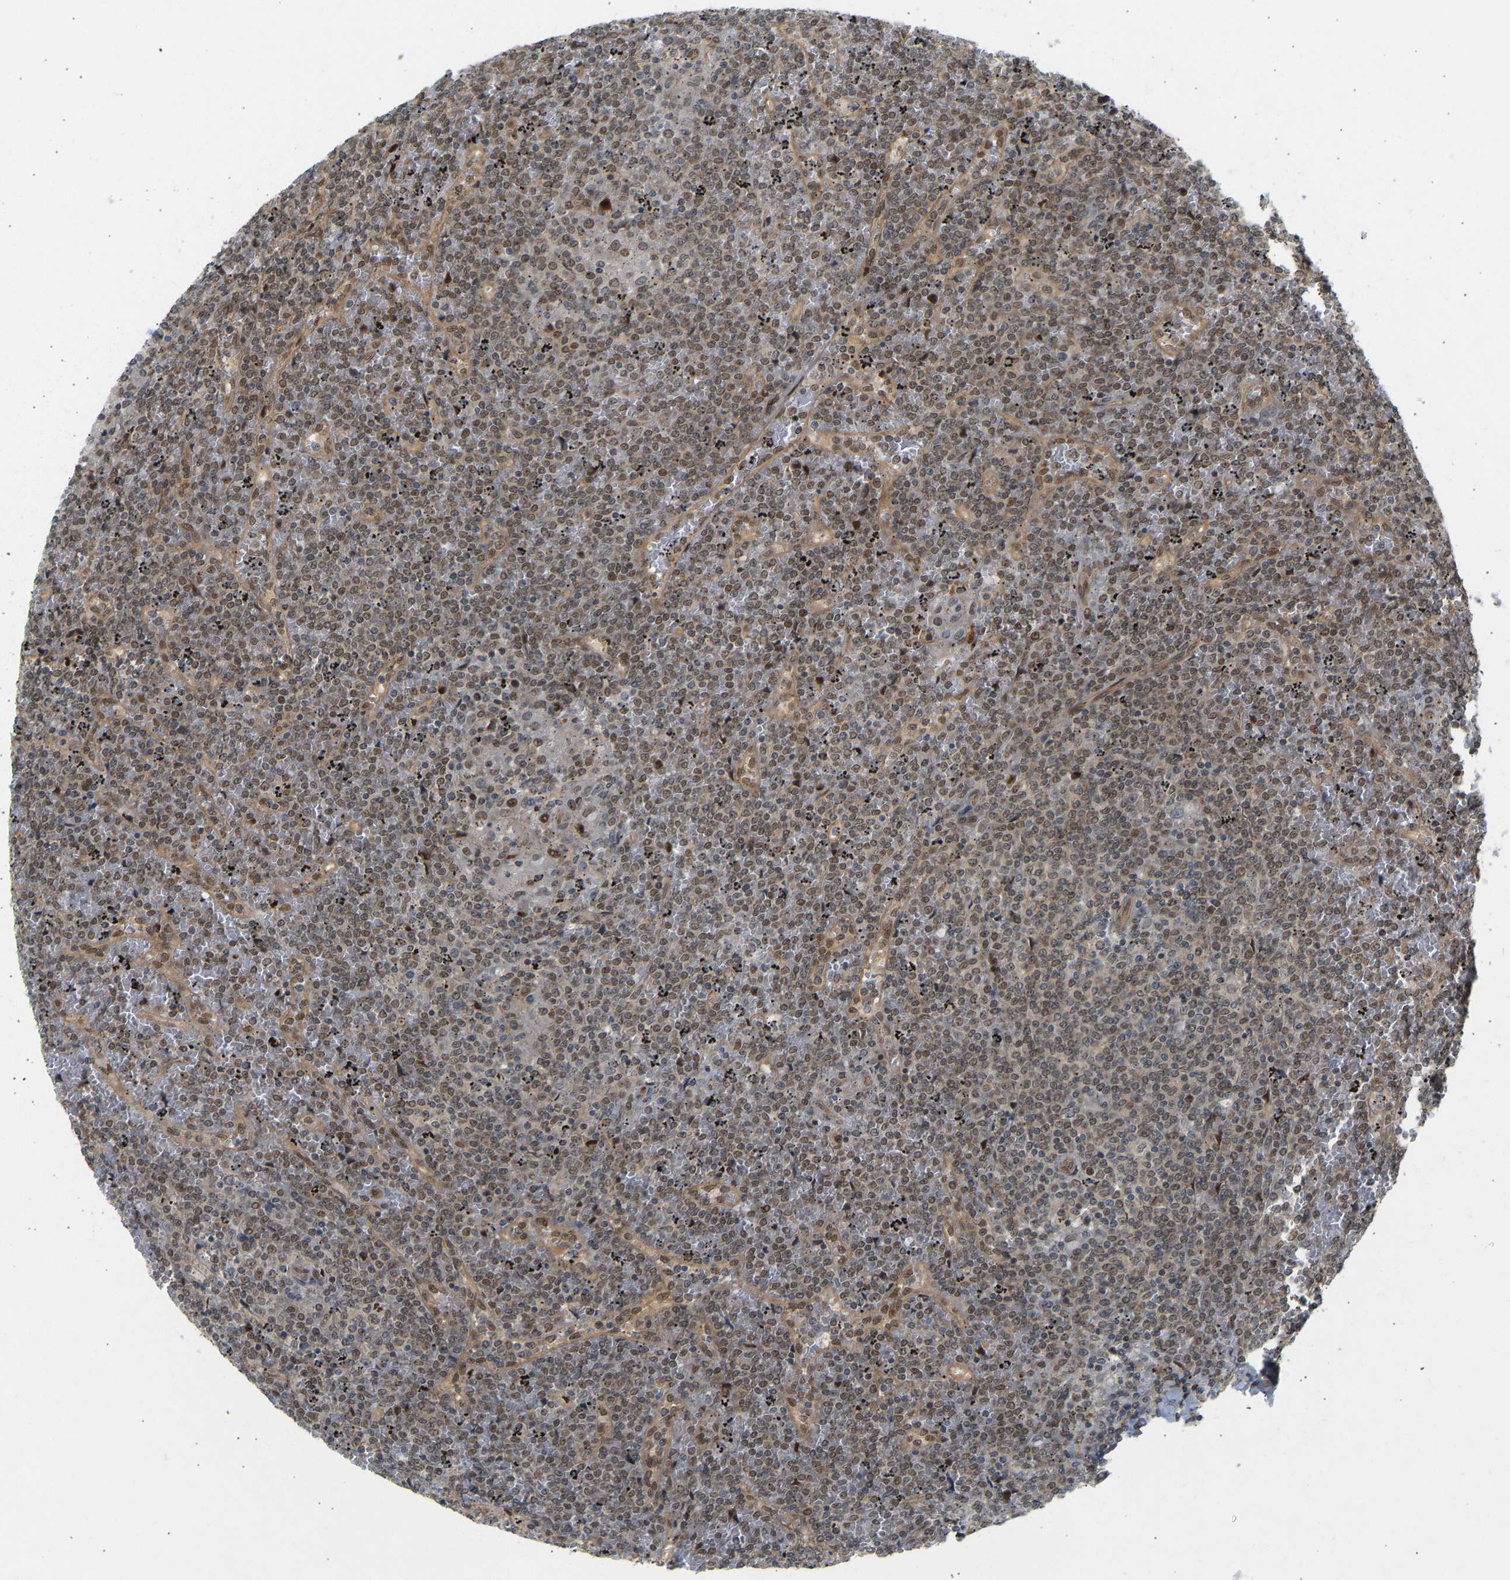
{"staining": {"intensity": "weak", "quantity": "25%-75%", "location": "nuclear"}, "tissue": "lymphoma", "cell_type": "Tumor cells", "image_type": "cancer", "snomed": [{"axis": "morphology", "description": "Malignant lymphoma, non-Hodgkin's type, Low grade"}, {"axis": "topography", "description": "Spleen"}], "caption": "Tumor cells exhibit weak nuclear expression in approximately 25%-75% of cells in lymphoma.", "gene": "BAG1", "patient": {"sex": "female", "age": 19}}